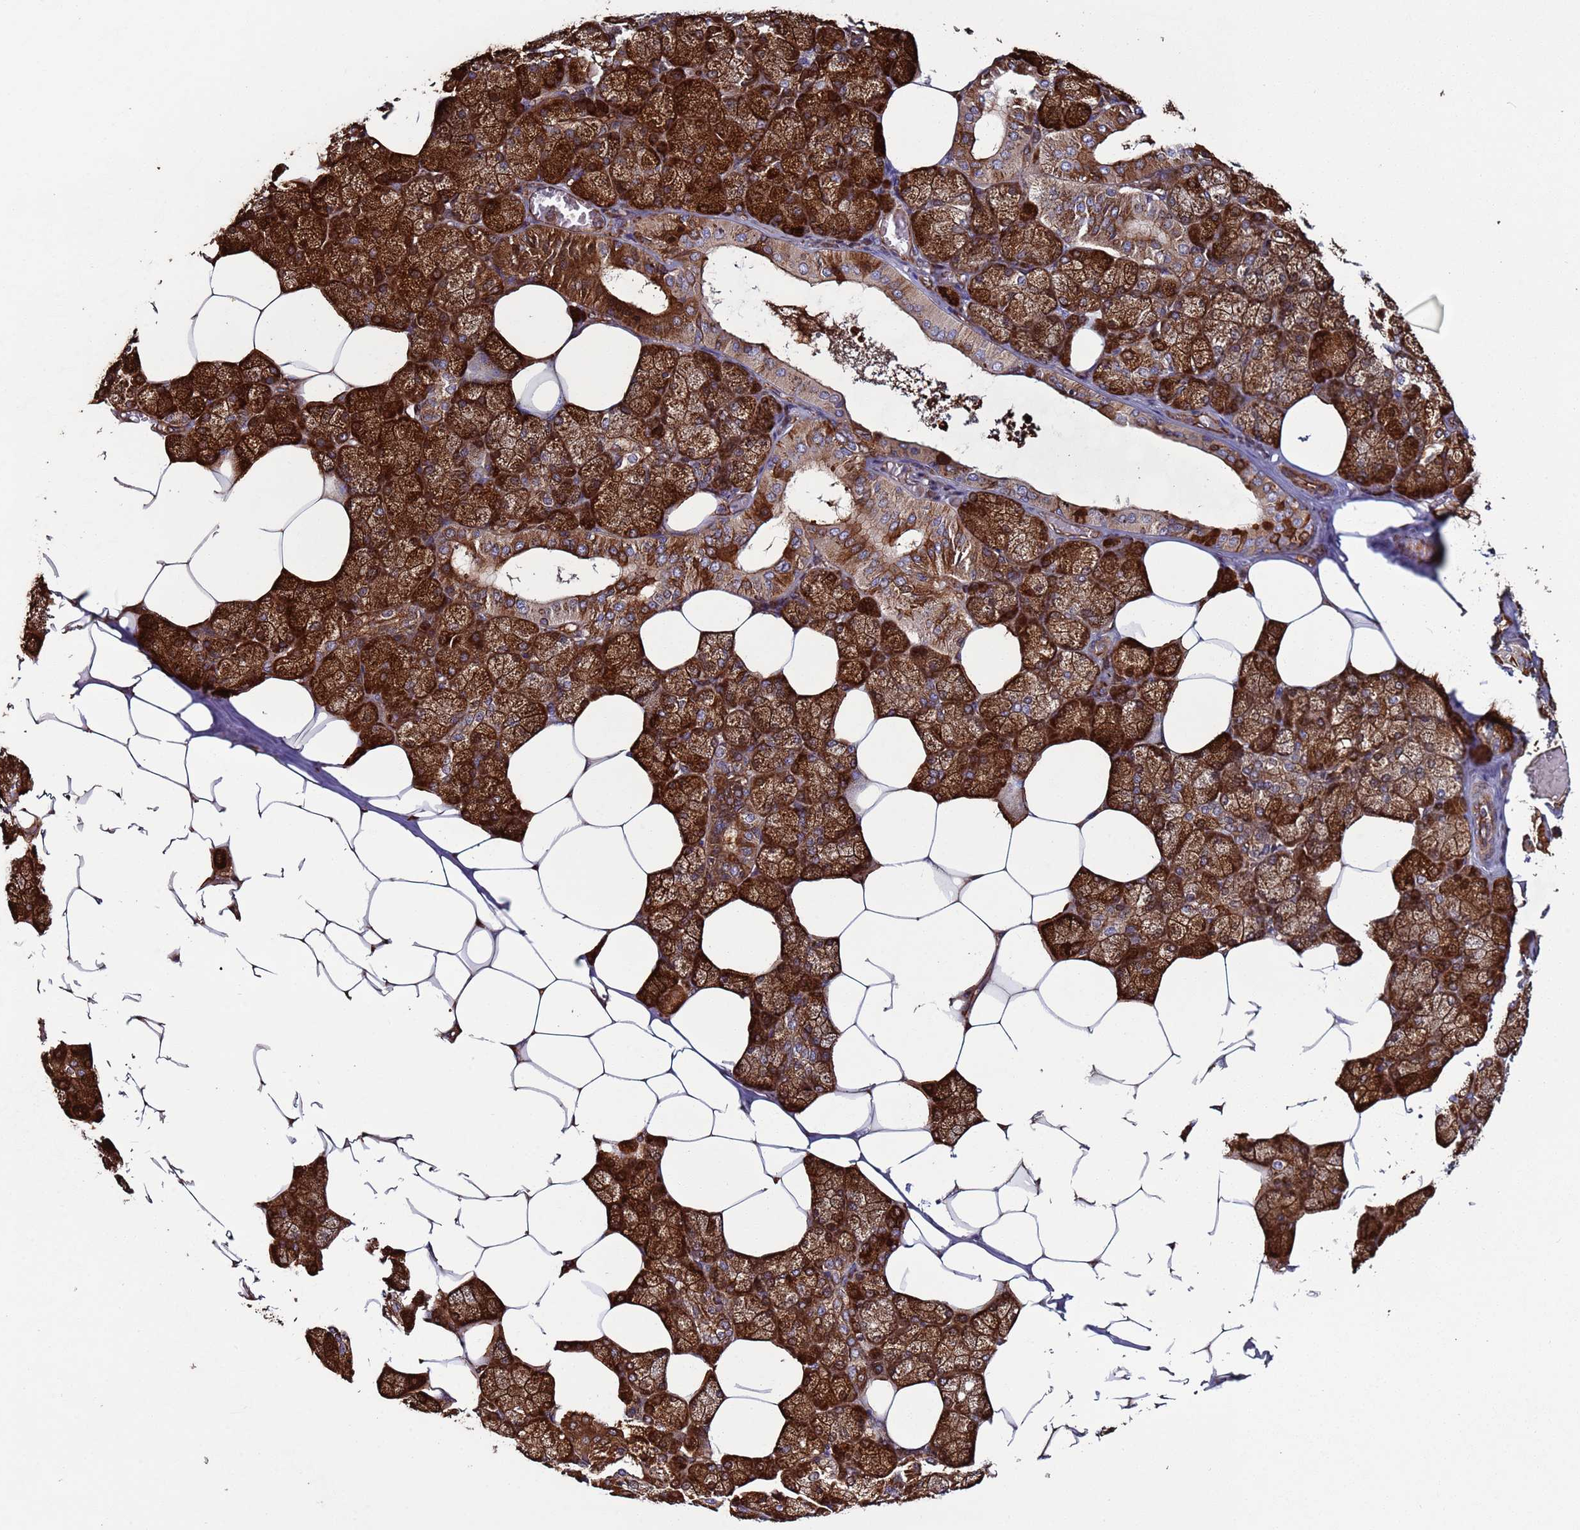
{"staining": {"intensity": "strong", "quantity": ">75%", "location": "cytoplasmic/membranous"}, "tissue": "salivary gland", "cell_type": "Glandular cells", "image_type": "normal", "snomed": [{"axis": "morphology", "description": "Normal tissue, NOS"}, {"axis": "topography", "description": "Salivary gland"}], "caption": "This histopathology image exhibits immunohistochemistry staining of normal human salivary gland, with high strong cytoplasmic/membranous expression in approximately >75% of glandular cells.", "gene": "ZBTB39", "patient": {"sex": "male", "age": 62}}